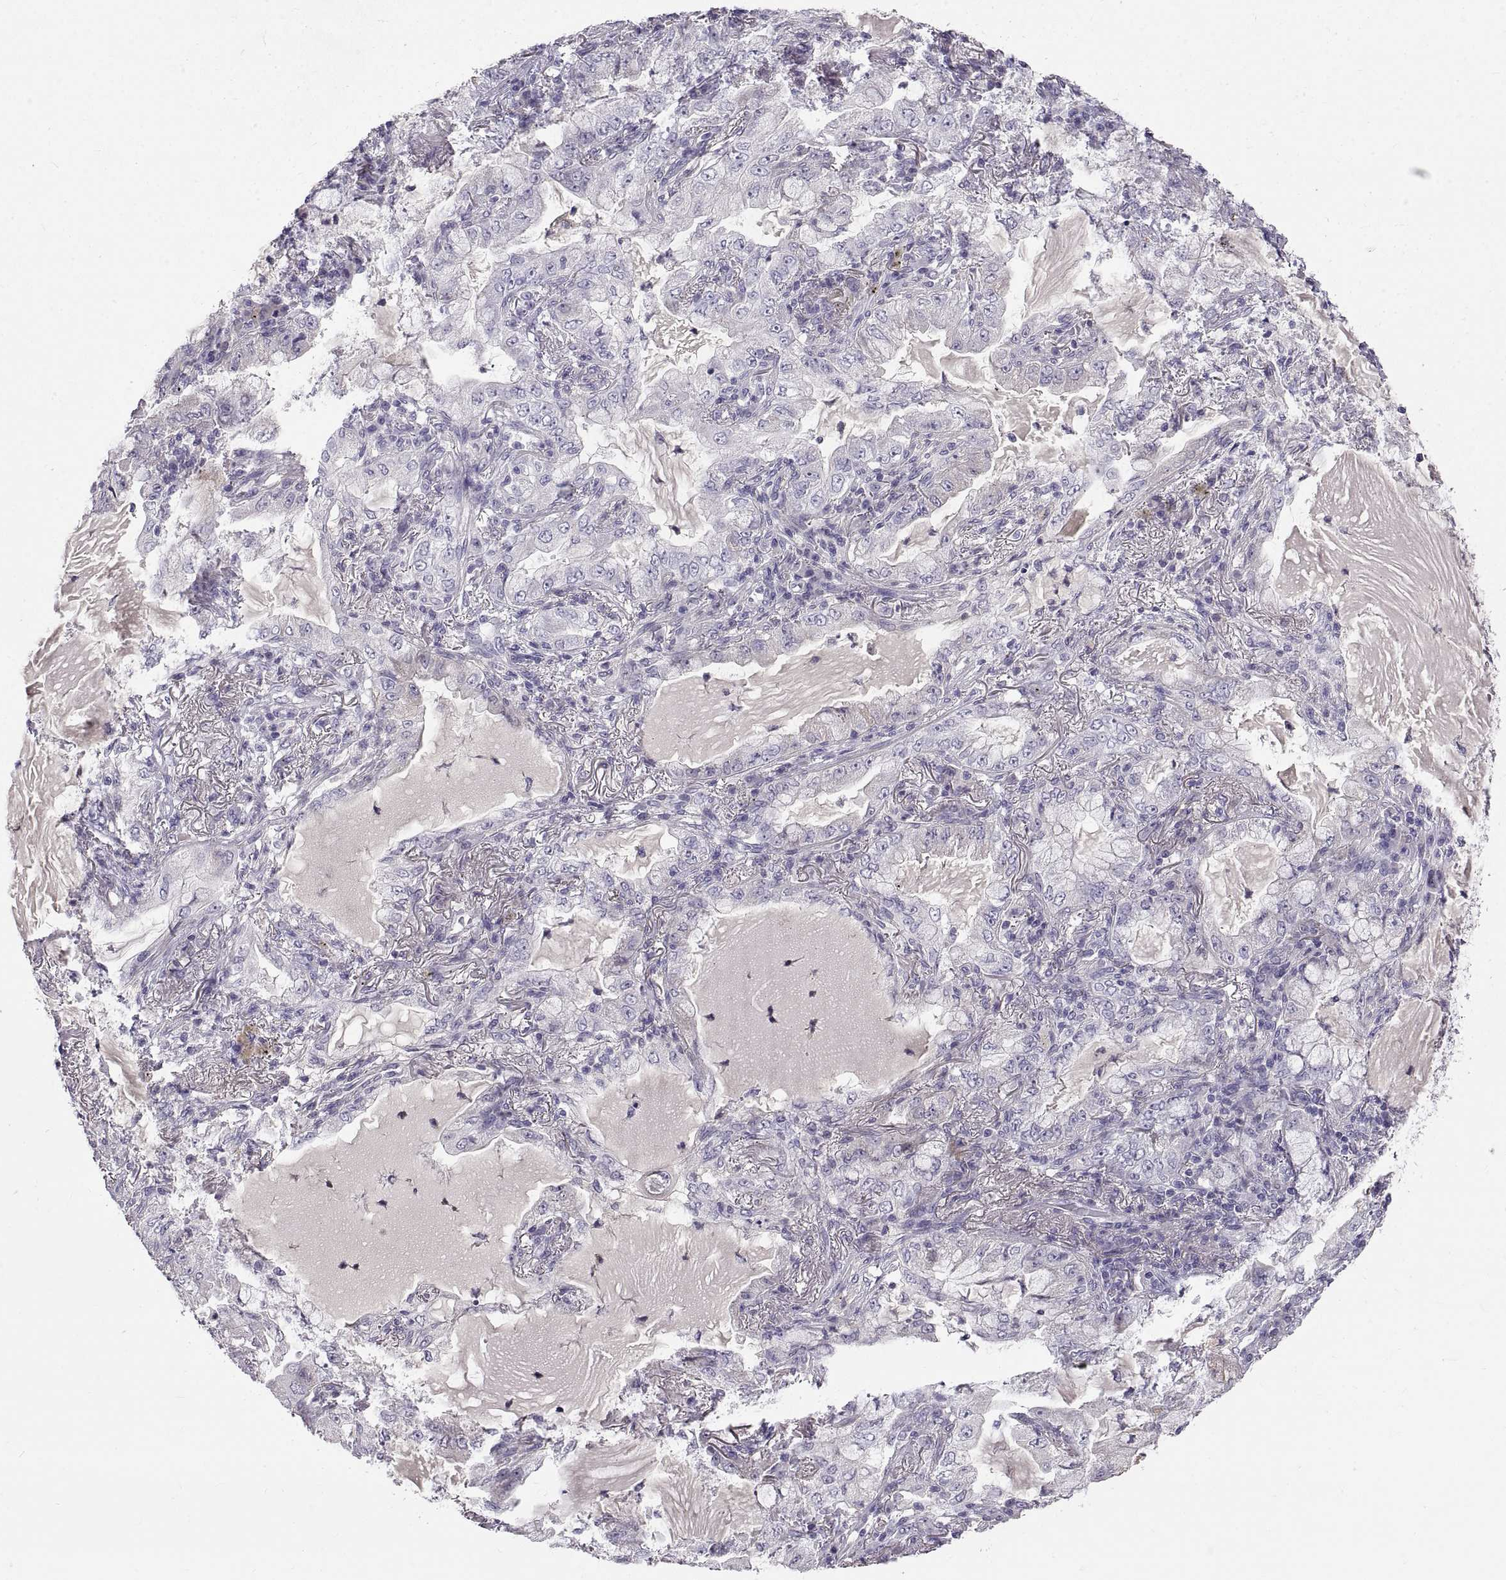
{"staining": {"intensity": "negative", "quantity": "none", "location": "none"}, "tissue": "lung cancer", "cell_type": "Tumor cells", "image_type": "cancer", "snomed": [{"axis": "morphology", "description": "Adenocarcinoma, NOS"}, {"axis": "topography", "description": "Lung"}], "caption": "A histopathology image of human adenocarcinoma (lung) is negative for staining in tumor cells.", "gene": "ADAM32", "patient": {"sex": "female", "age": 73}}